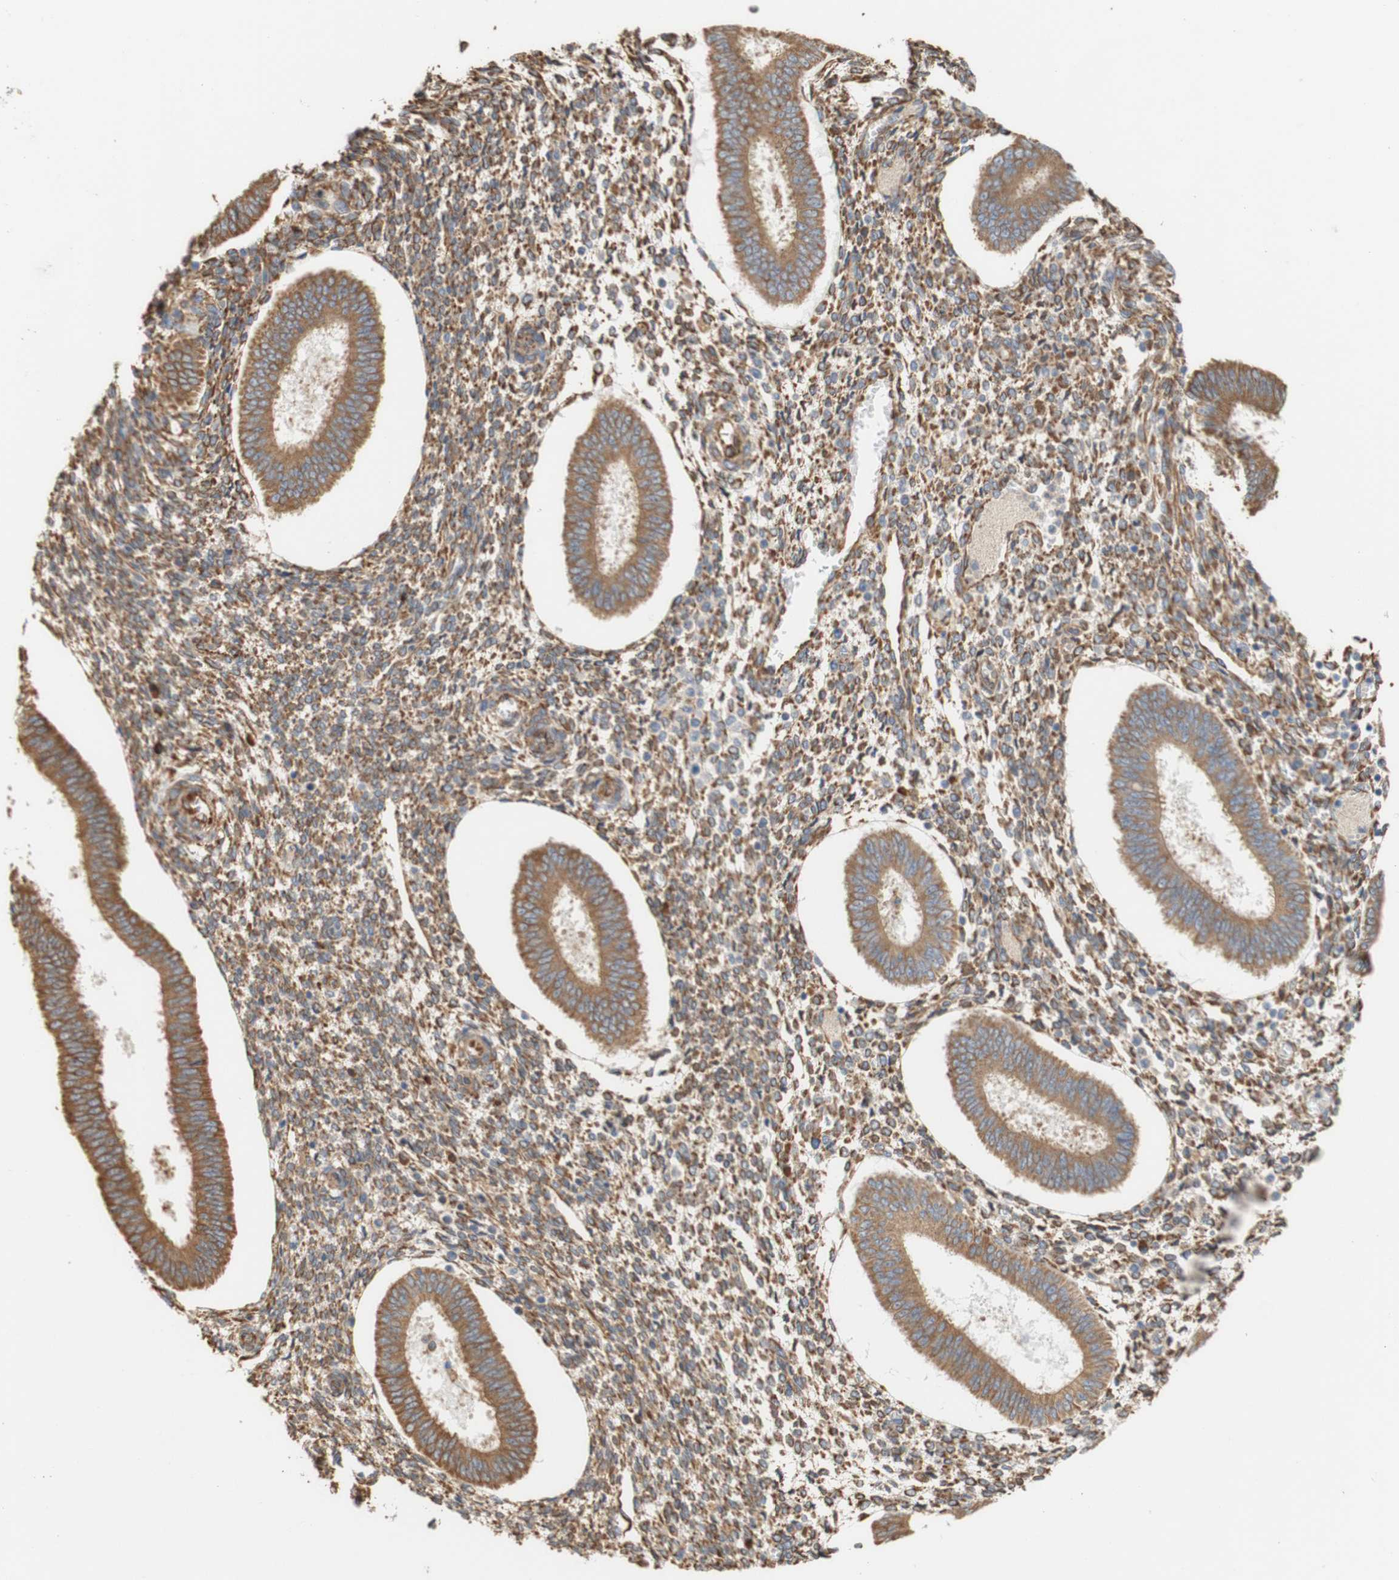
{"staining": {"intensity": "moderate", "quantity": ">75%", "location": "cytoplasmic/membranous"}, "tissue": "endometrium", "cell_type": "Cells in endometrial stroma", "image_type": "normal", "snomed": [{"axis": "morphology", "description": "Normal tissue, NOS"}, {"axis": "topography", "description": "Endometrium"}], "caption": "About >75% of cells in endometrial stroma in unremarkable endometrium show moderate cytoplasmic/membranous protein expression as visualized by brown immunohistochemical staining.", "gene": "EIF2AK4", "patient": {"sex": "female", "age": 35}}